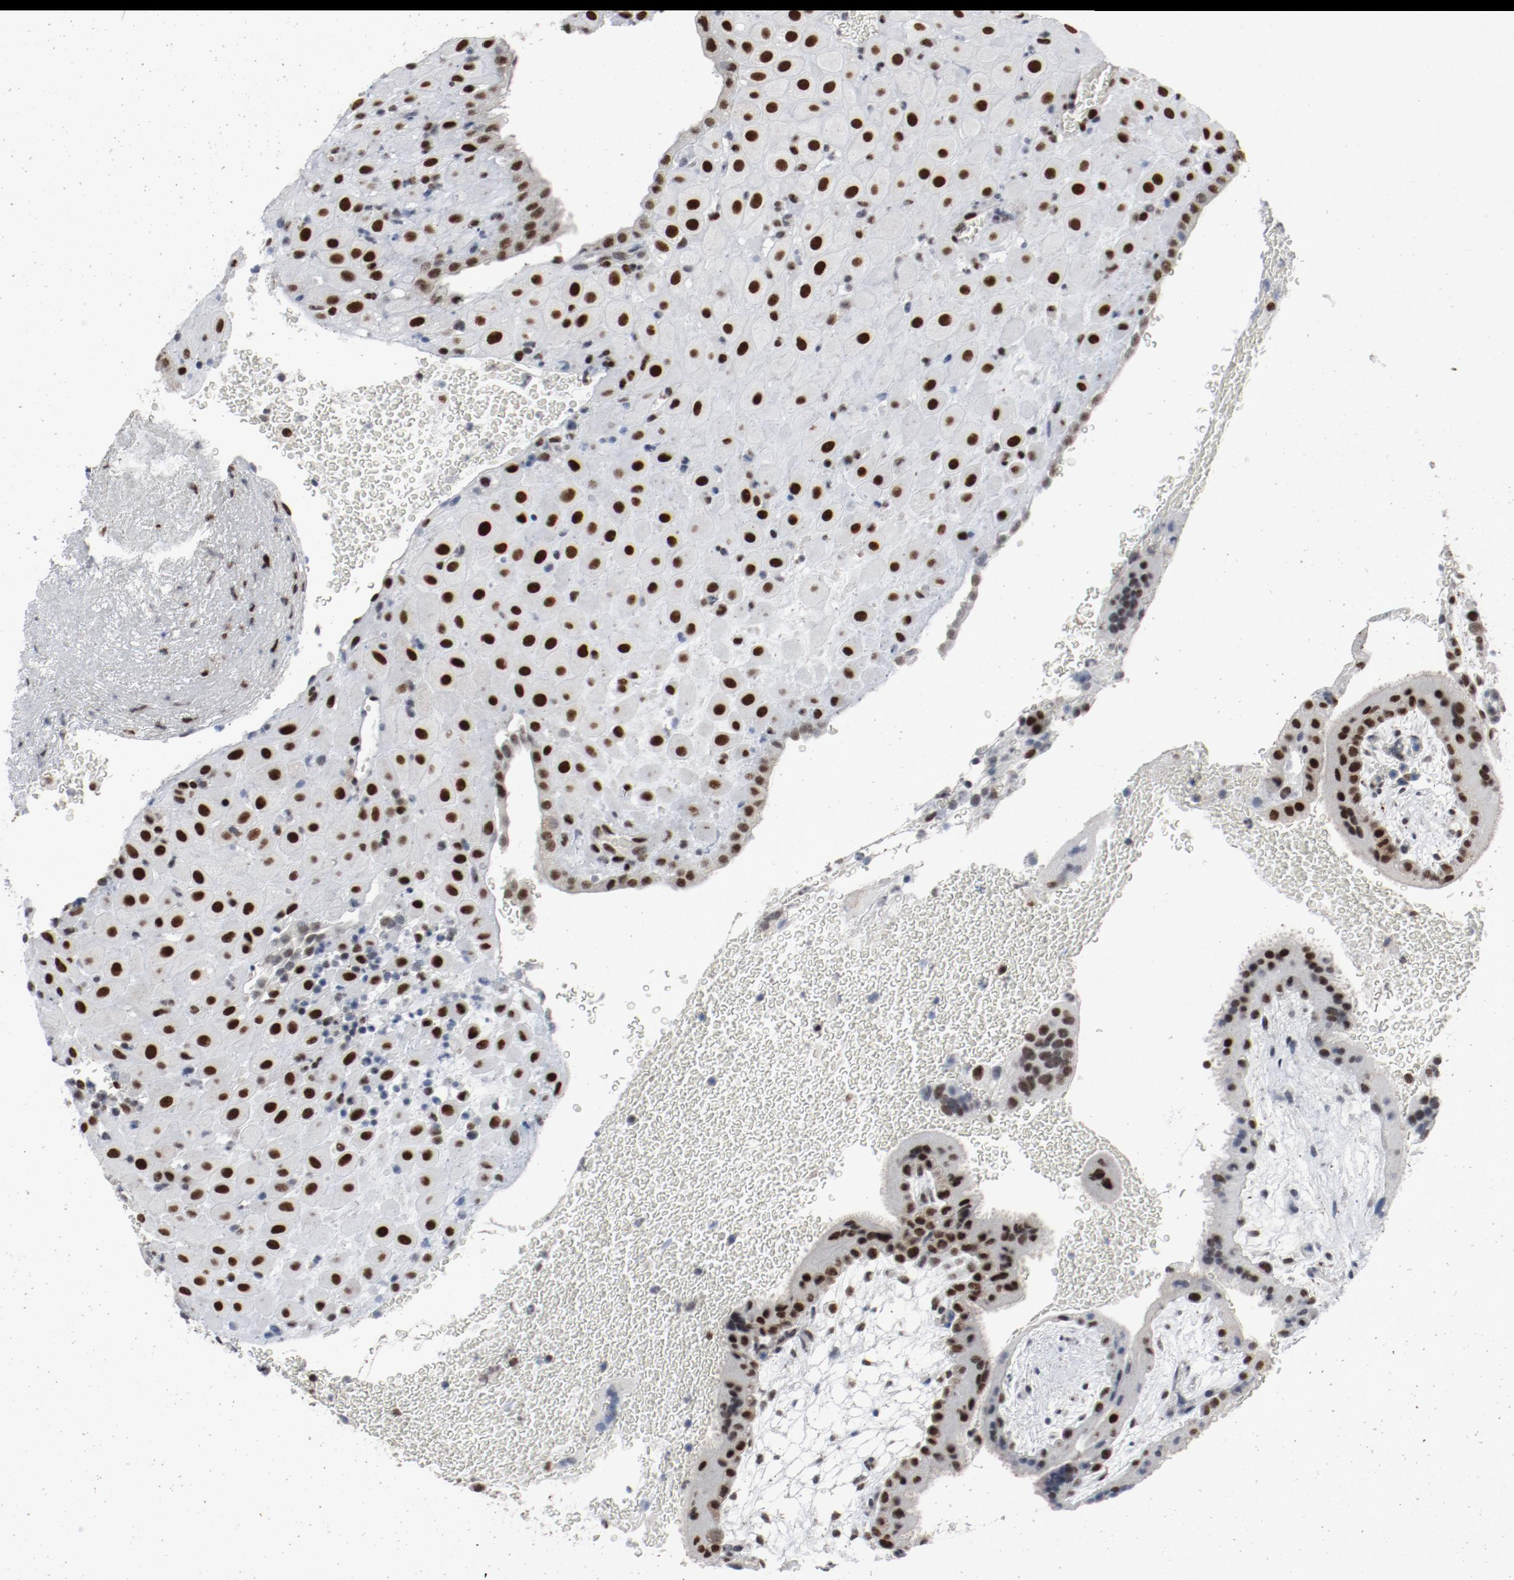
{"staining": {"intensity": "strong", "quantity": ">75%", "location": "nuclear"}, "tissue": "placenta", "cell_type": "Decidual cells", "image_type": "normal", "snomed": [{"axis": "morphology", "description": "Normal tissue, NOS"}, {"axis": "topography", "description": "Placenta"}], "caption": "Immunohistochemical staining of benign human placenta exhibits >75% levels of strong nuclear protein staining in about >75% of decidual cells. The staining was performed using DAB (3,3'-diaminobenzidine) to visualize the protein expression in brown, while the nuclei were stained in blue with hematoxylin (Magnification: 20x).", "gene": "JMJD6", "patient": {"sex": "female", "age": 19}}